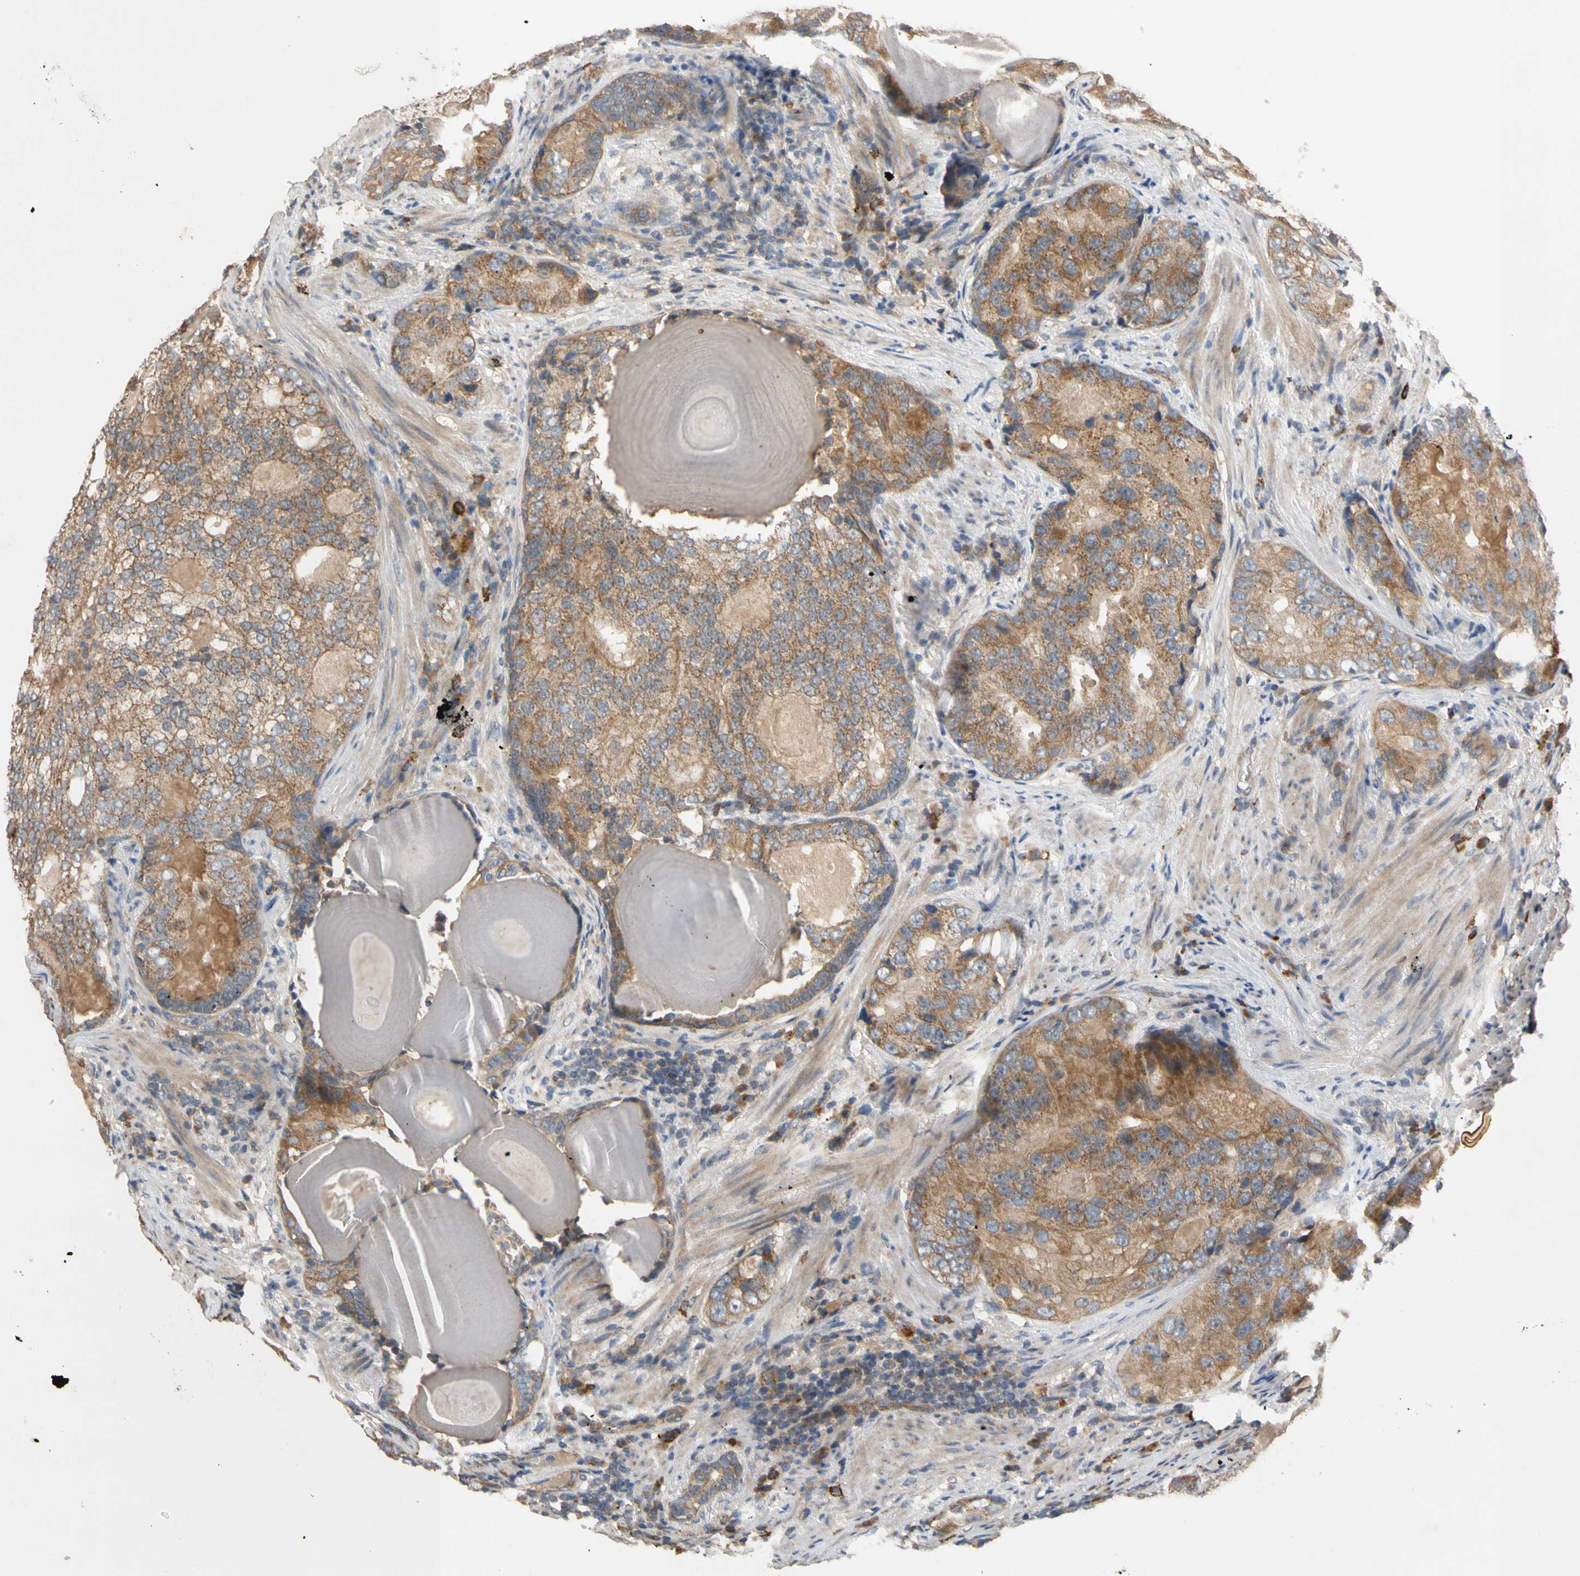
{"staining": {"intensity": "moderate", "quantity": ">75%", "location": "cytoplasmic/membranous"}, "tissue": "prostate cancer", "cell_type": "Tumor cells", "image_type": "cancer", "snomed": [{"axis": "morphology", "description": "Adenocarcinoma, High grade"}, {"axis": "topography", "description": "Prostate"}], "caption": "IHC (DAB) staining of prostate cancer reveals moderate cytoplasmic/membranous protein staining in approximately >75% of tumor cells.", "gene": "MBTPS2", "patient": {"sex": "male", "age": 66}}